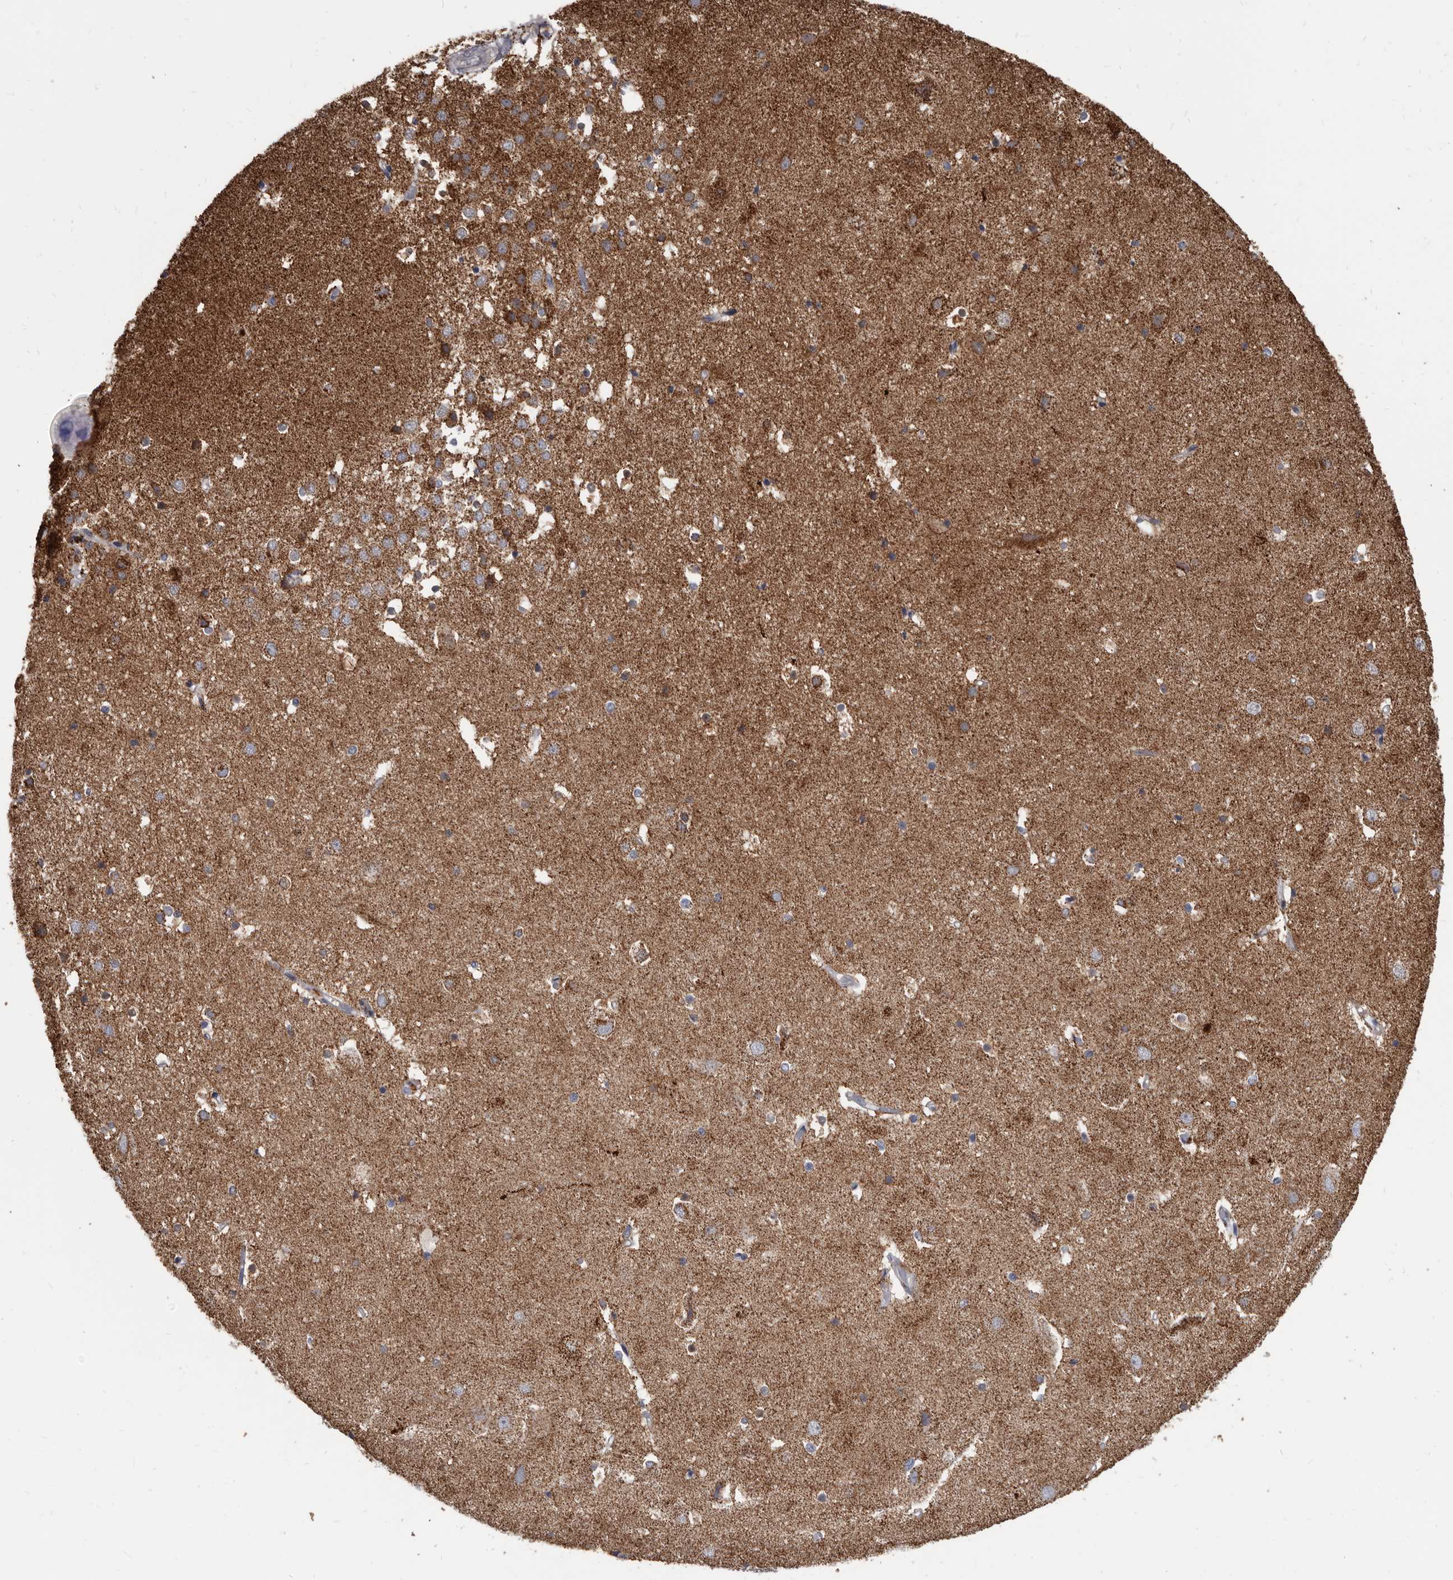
{"staining": {"intensity": "weak", "quantity": "<25%", "location": "cytoplasmic/membranous"}, "tissue": "hippocampus", "cell_type": "Glial cells", "image_type": "normal", "snomed": [{"axis": "morphology", "description": "Normal tissue, NOS"}, {"axis": "topography", "description": "Hippocampus"}], "caption": "Immunohistochemical staining of unremarkable hippocampus demonstrates no significant positivity in glial cells. (DAB immunohistochemistry with hematoxylin counter stain).", "gene": "ALDH5A1", "patient": {"sex": "female", "age": 52}}